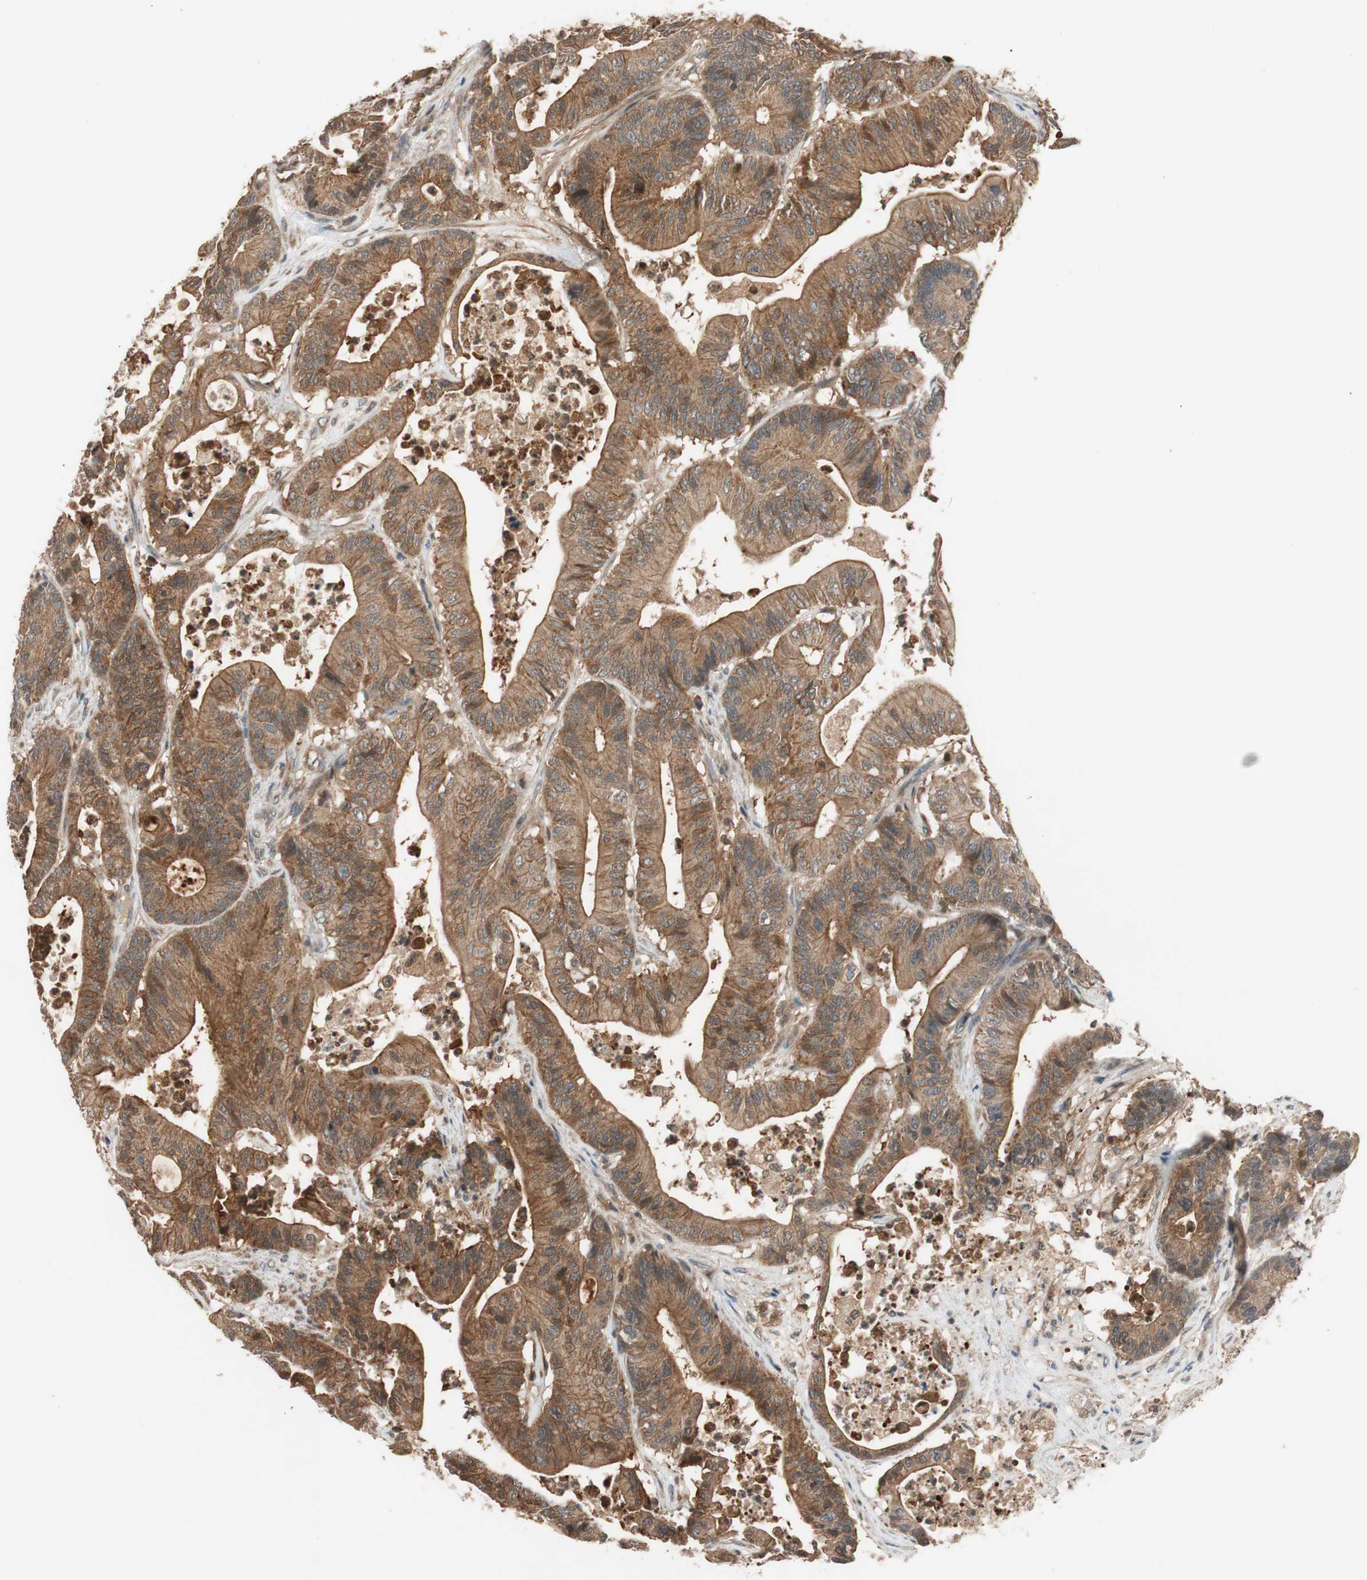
{"staining": {"intensity": "moderate", "quantity": ">75%", "location": "cytoplasmic/membranous"}, "tissue": "colorectal cancer", "cell_type": "Tumor cells", "image_type": "cancer", "snomed": [{"axis": "morphology", "description": "Adenocarcinoma, NOS"}, {"axis": "topography", "description": "Colon"}], "caption": "Colorectal cancer (adenocarcinoma) stained with a brown dye demonstrates moderate cytoplasmic/membranous positive expression in about >75% of tumor cells.", "gene": "EPHA8", "patient": {"sex": "female", "age": 84}}